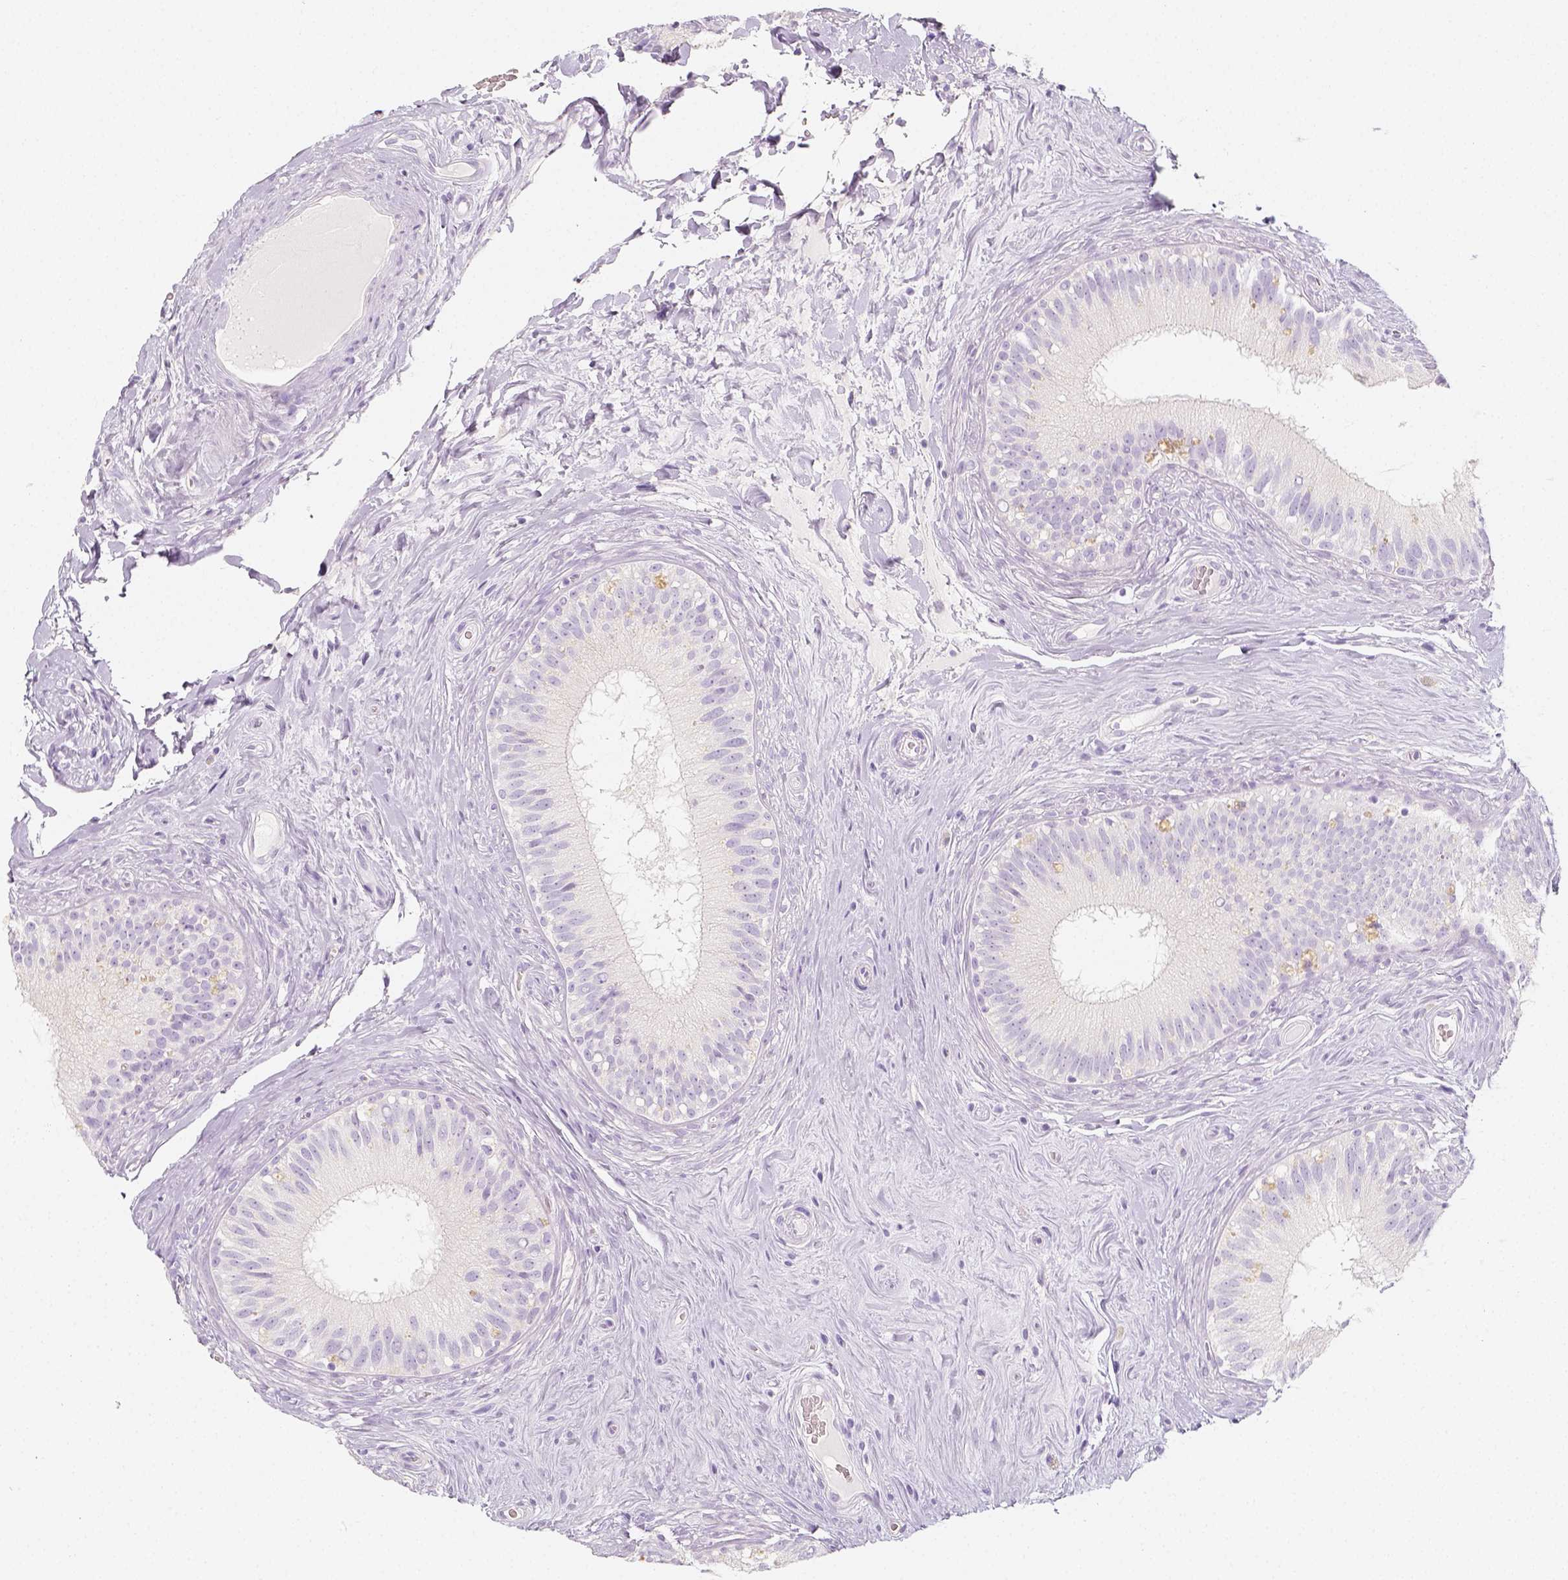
{"staining": {"intensity": "negative", "quantity": "none", "location": "none"}, "tissue": "epididymis", "cell_type": "Glandular cells", "image_type": "normal", "snomed": [{"axis": "morphology", "description": "Normal tissue, NOS"}, {"axis": "topography", "description": "Epididymis"}], "caption": "High magnification brightfield microscopy of benign epididymis stained with DAB (3,3'-diaminobenzidine) (brown) and counterstained with hematoxylin (blue): glandular cells show no significant expression. (Brightfield microscopy of DAB (3,3'-diaminobenzidine) IHC at high magnification).", "gene": "NECAB2", "patient": {"sex": "male", "age": 59}}